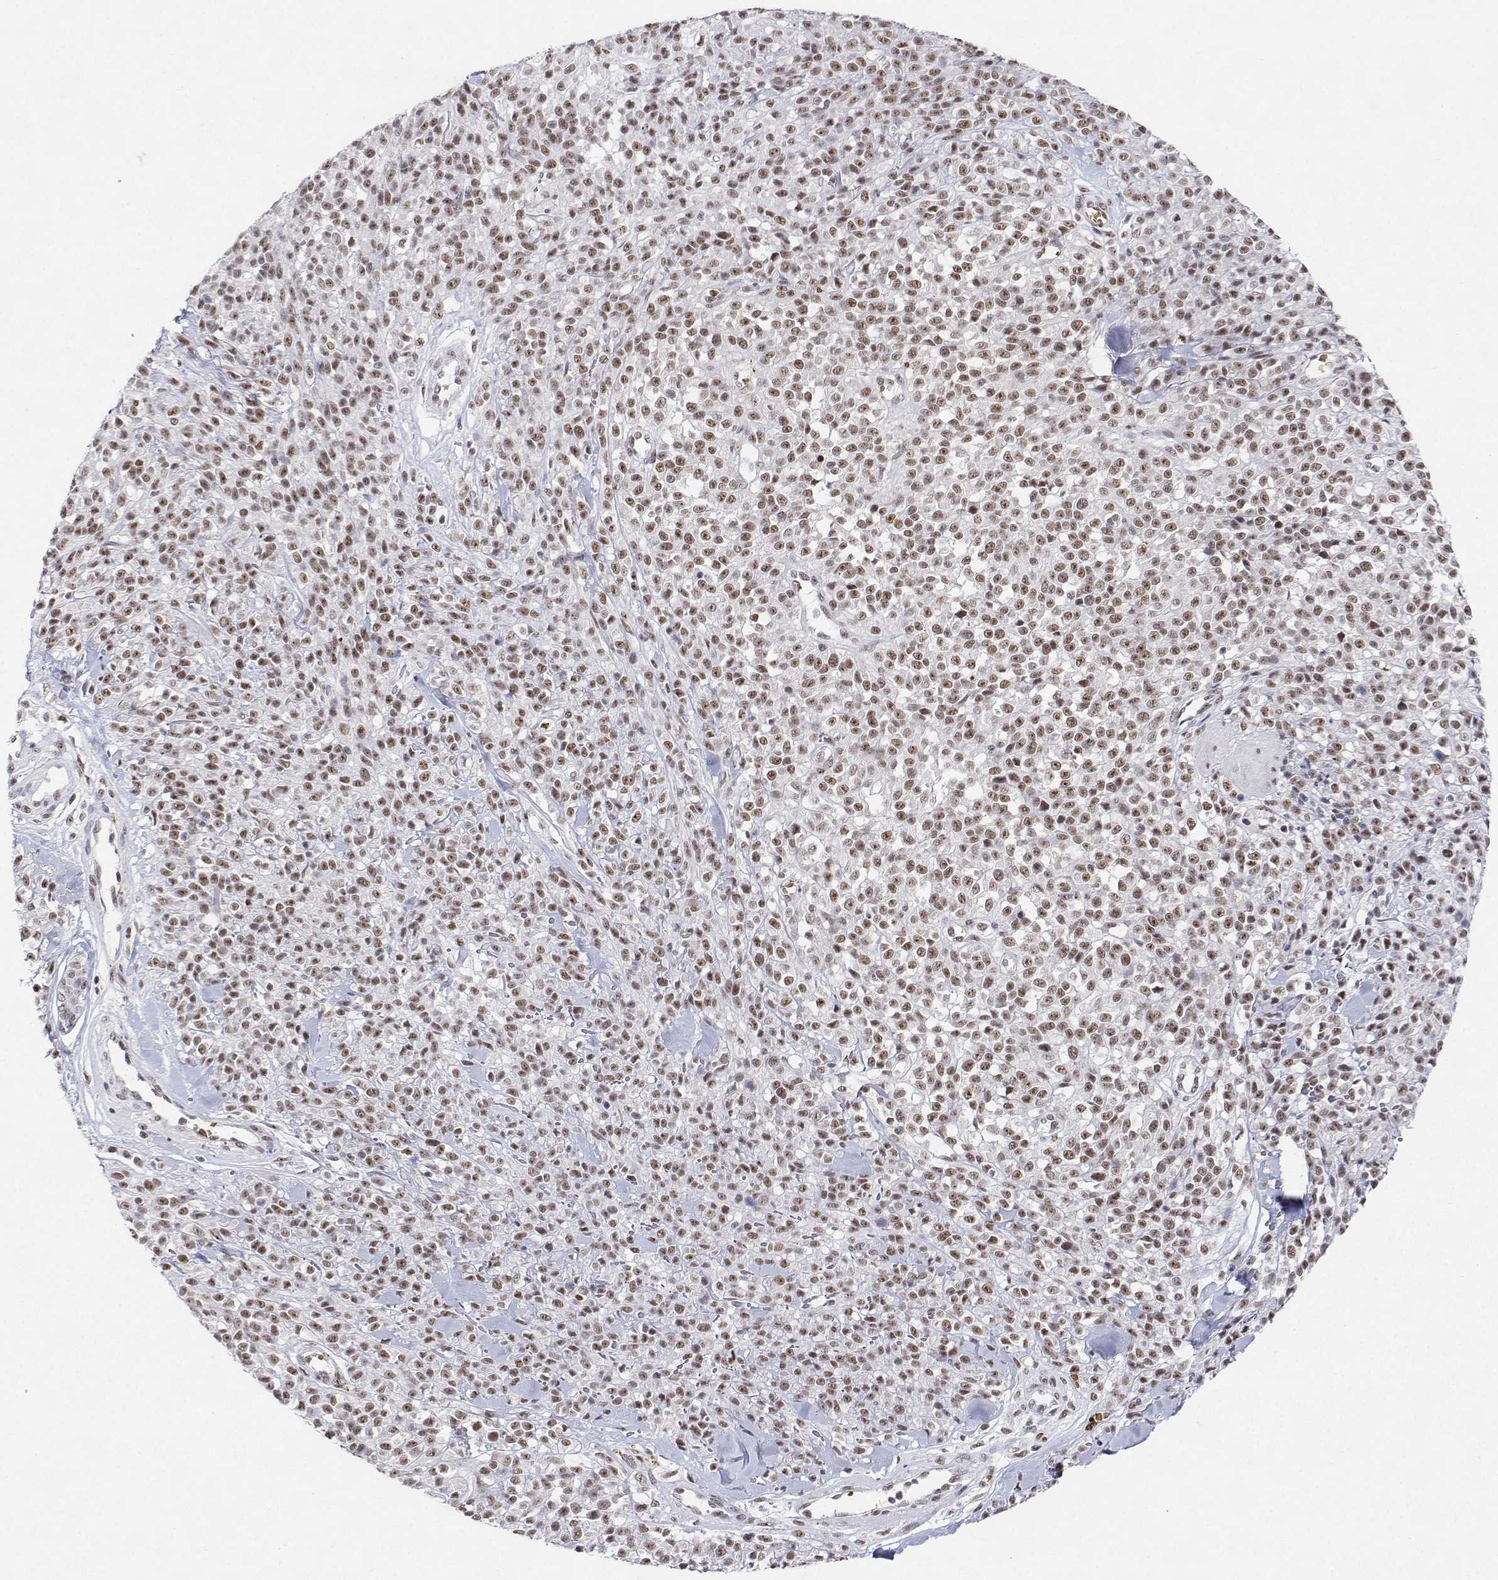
{"staining": {"intensity": "moderate", "quantity": ">75%", "location": "nuclear"}, "tissue": "melanoma", "cell_type": "Tumor cells", "image_type": "cancer", "snomed": [{"axis": "morphology", "description": "Malignant melanoma, NOS"}, {"axis": "topography", "description": "Skin"}, {"axis": "topography", "description": "Skin of trunk"}], "caption": "Protein staining shows moderate nuclear staining in about >75% of tumor cells in melanoma.", "gene": "ADAR", "patient": {"sex": "male", "age": 74}}